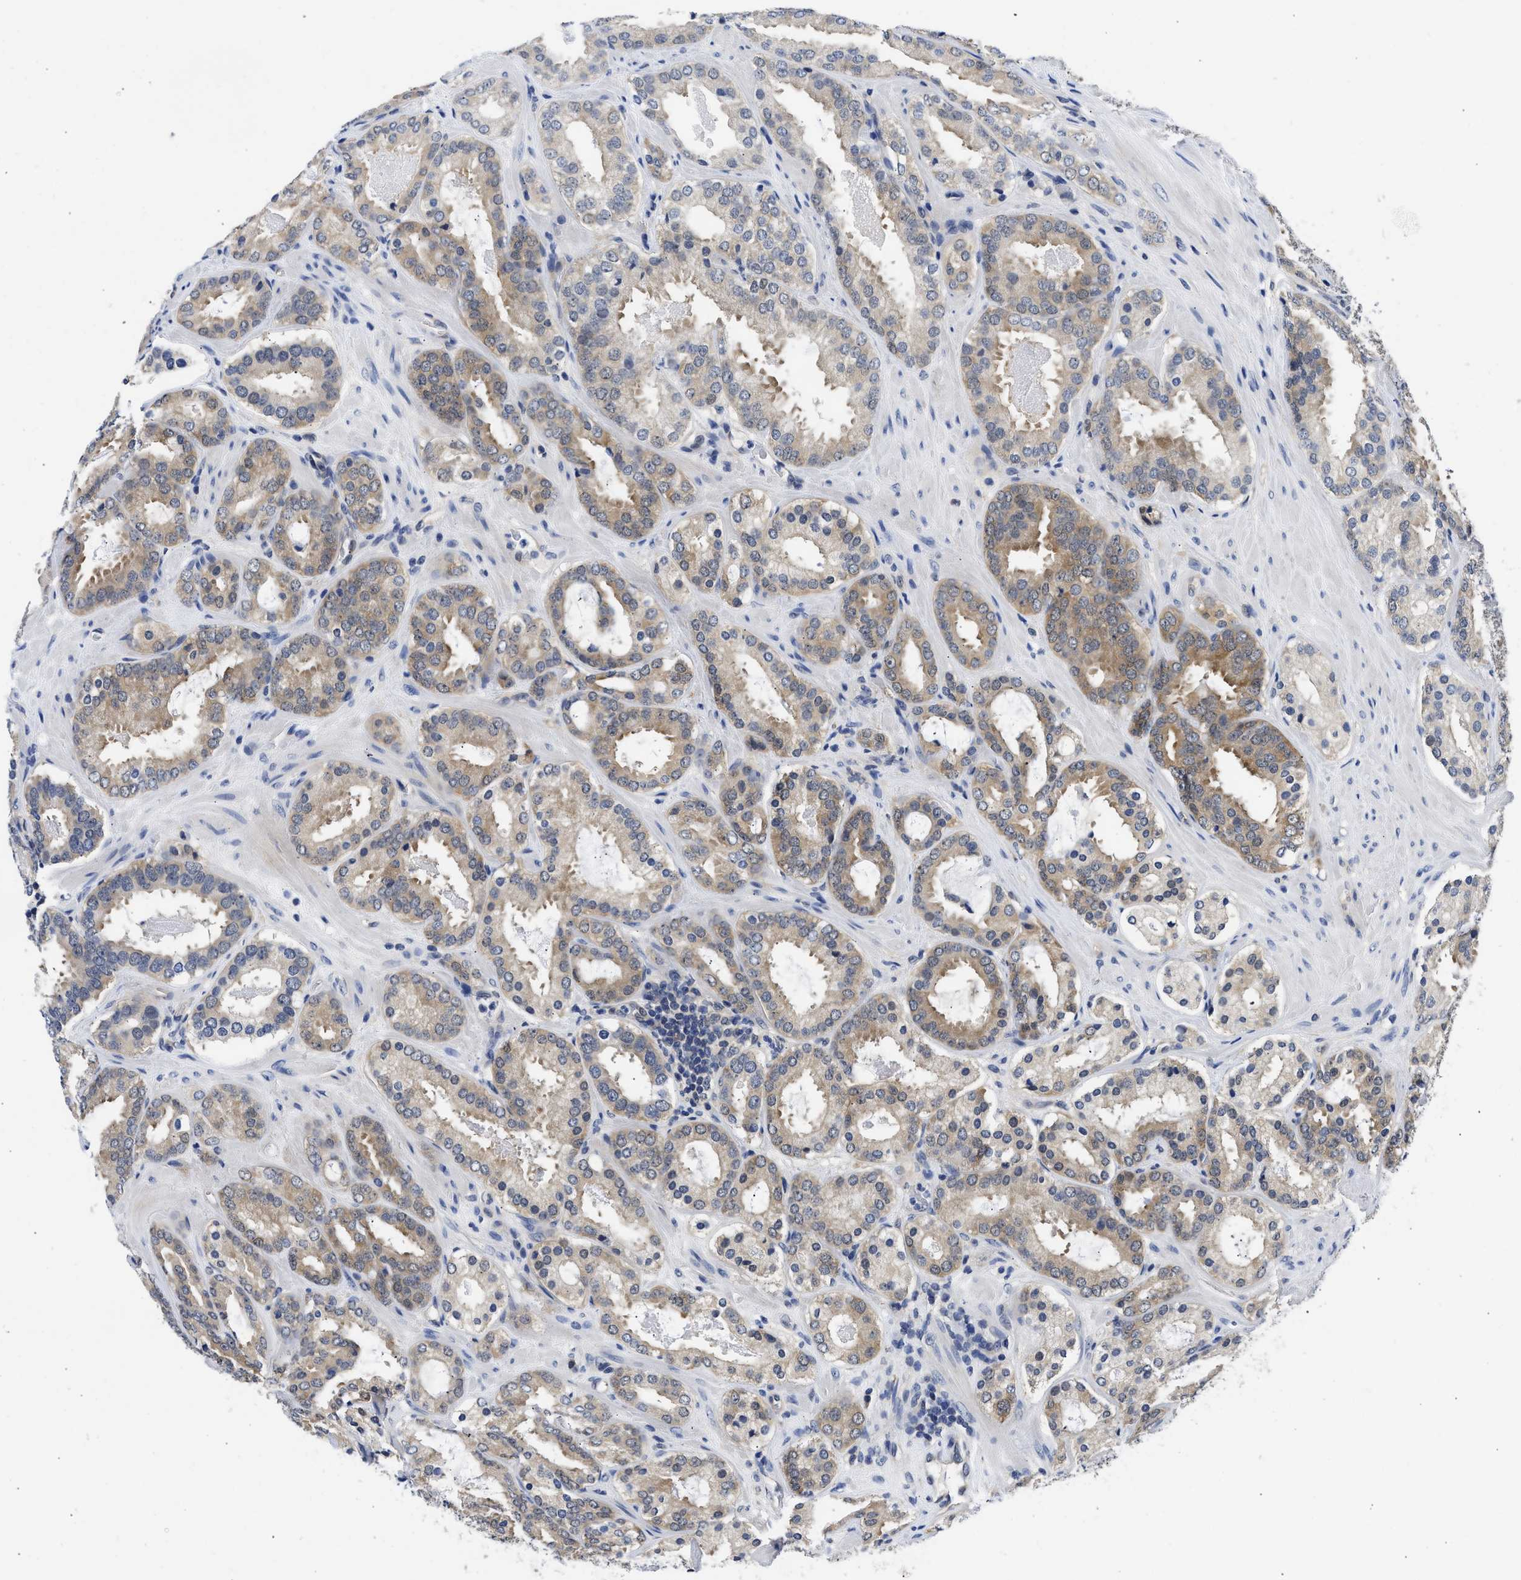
{"staining": {"intensity": "moderate", "quantity": ">75%", "location": "cytoplasmic/membranous"}, "tissue": "prostate cancer", "cell_type": "Tumor cells", "image_type": "cancer", "snomed": [{"axis": "morphology", "description": "Adenocarcinoma, Low grade"}, {"axis": "topography", "description": "Prostate"}], "caption": "Immunohistochemical staining of prostate cancer (low-grade adenocarcinoma) demonstrates moderate cytoplasmic/membranous protein expression in about >75% of tumor cells.", "gene": "XPO5", "patient": {"sex": "male", "age": 69}}